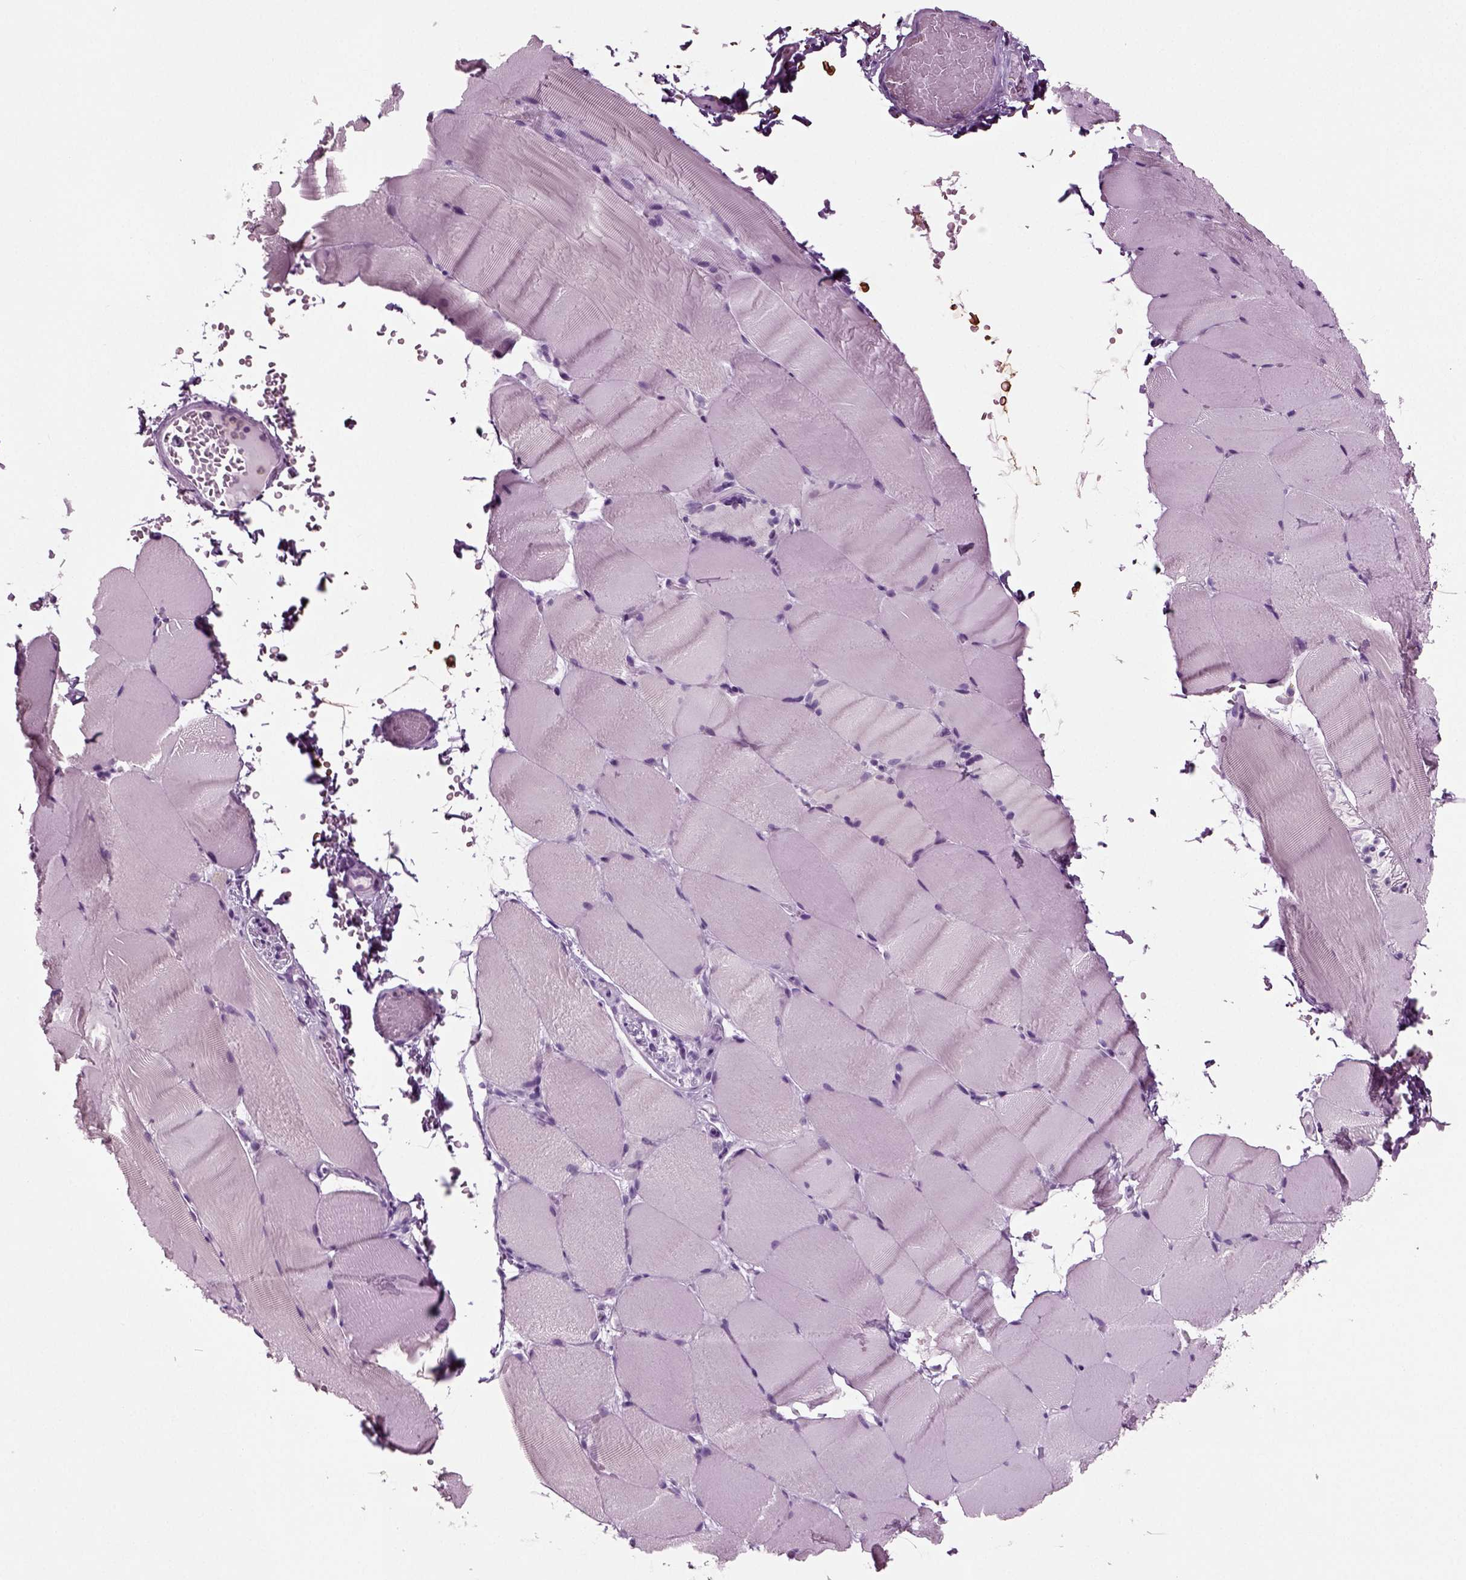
{"staining": {"intensity": "negative", "quantity": "none", "location": "none"}, "tissue": "skeletal muscle", "cell_type": "Myocytes", "image_type": "normal", "snomed": [{"axis": "morphology", "description": "Normal tissue, NOS"}, {"axis": "topography", "description": "Skeletal muscle"}], "caption": "IHC of unremarkable skeletal muscle exhibits no expression in myocytes. (Stains: DAB (3,3'-diaminobenzidine) immunohistochemistry with hematoxylin counter stain, Microscopy: brightfield microscopy at high magnification).", "gene": "CRABP1", "patient": {"sex": "female", "age": 37}}